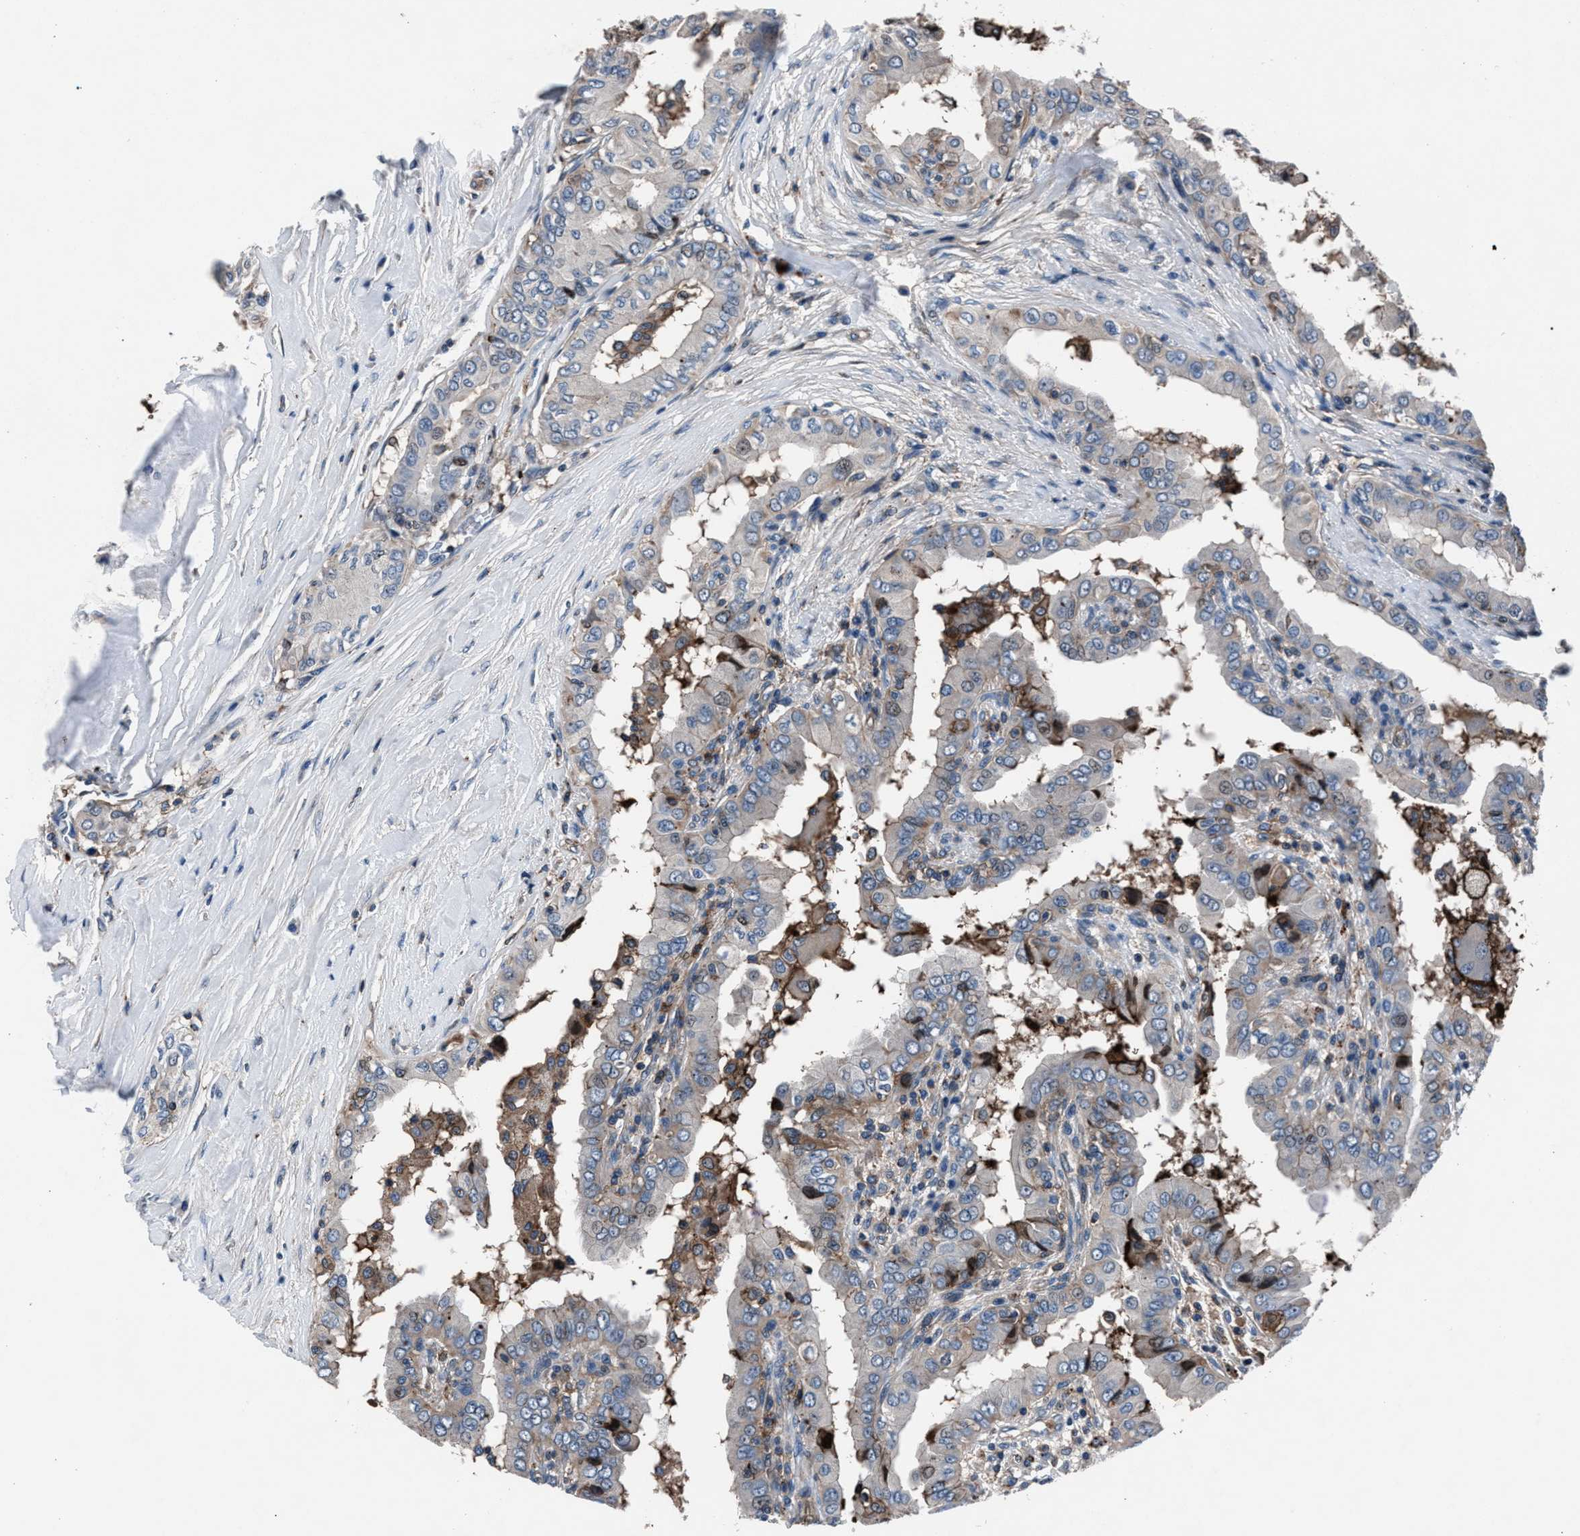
{"staining": {"intensity": "negative", "quantity": "none", "location": "none"}, "tissue": "thyroid cancer", "cell_type": "Tumor cells", "image_type": "cancer", "snomed": [{"axis": "morphology", "description": "Papillary adenocarcinoma, NOS"}, {"axis": "topography", "description": "Thyroid gland"}], "caption": "The histopathology image exhibits no staining of tumor cells in thyroid cancer (papillary adenocarcinoma).", "gene": "MFSD11", "patient": {"sex": "male", "age": 33}}